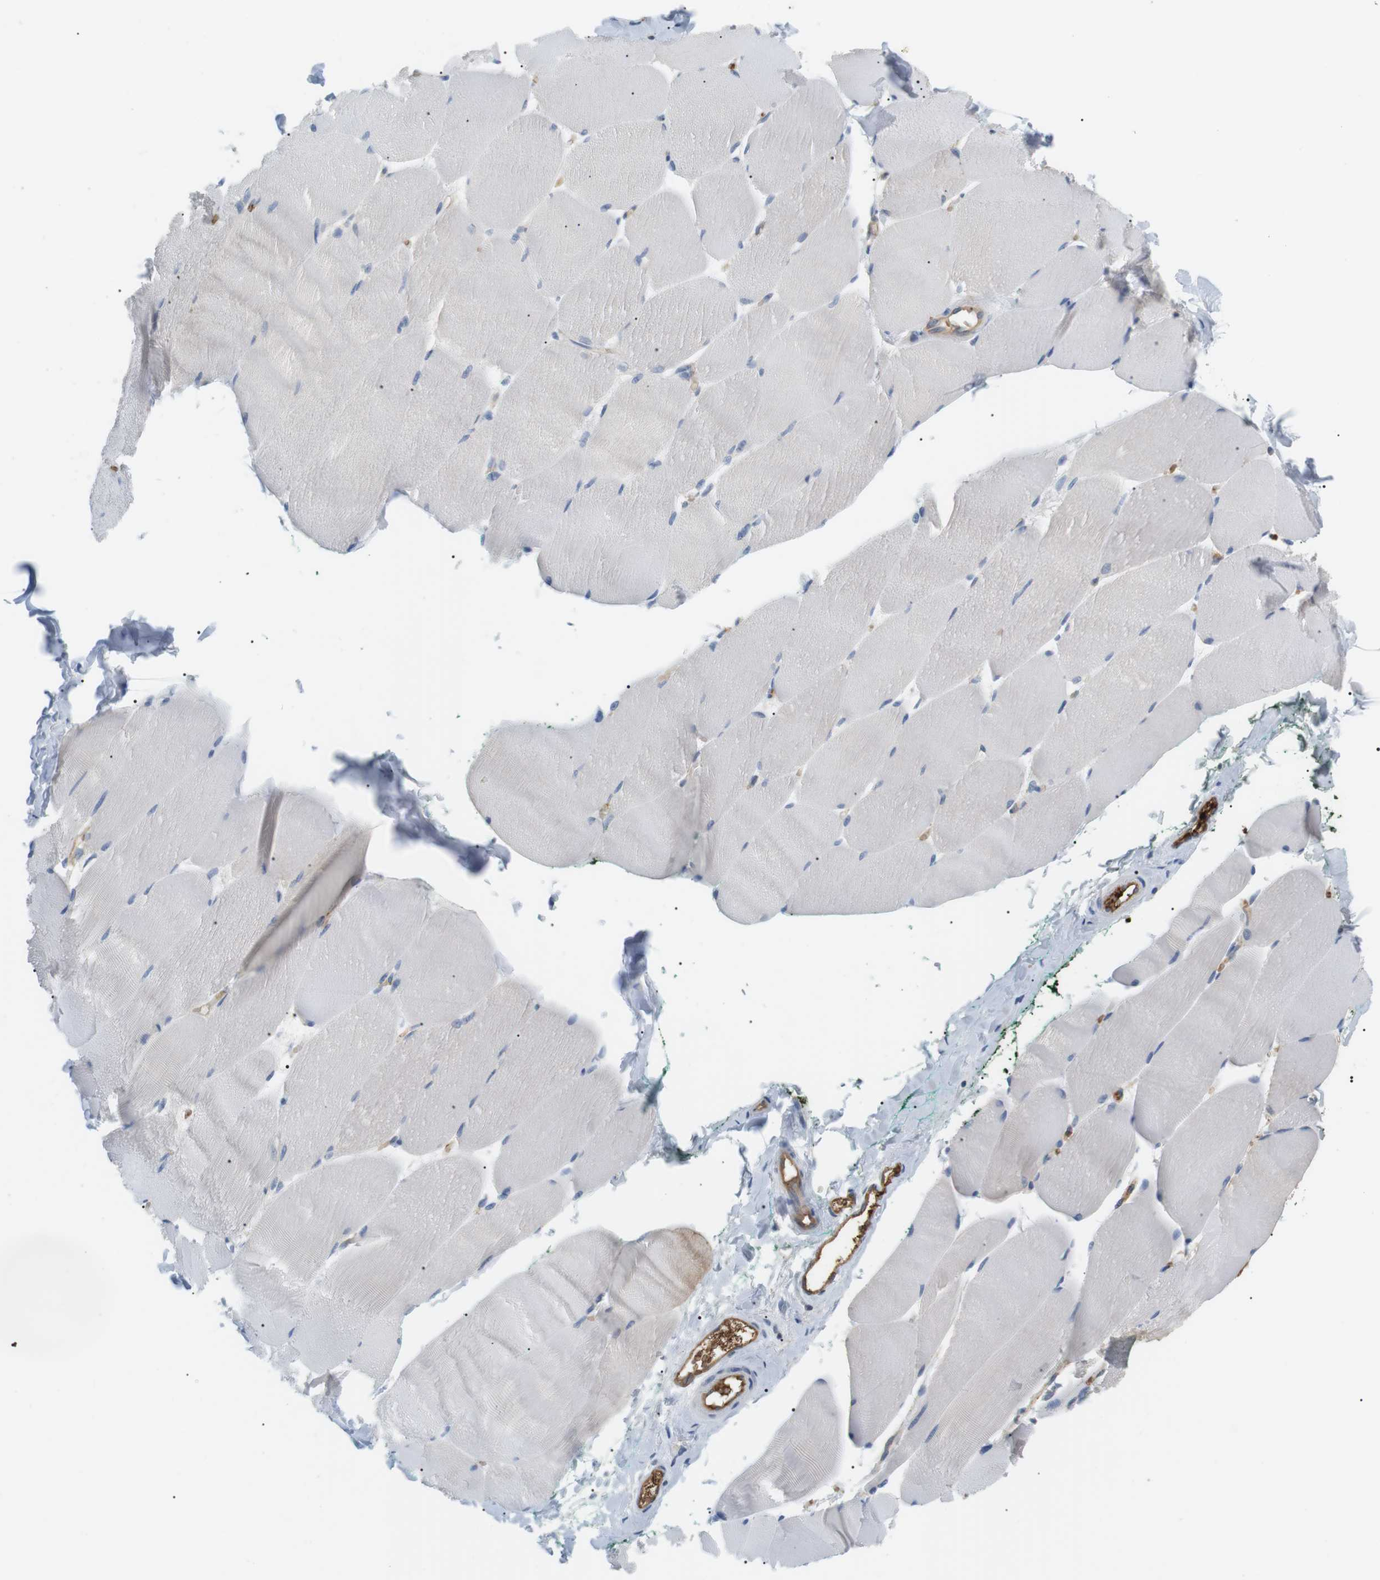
{"staining": {"intensity": "negative", "quantity": "none", "location": "none"}, "tissue": "skeletal muscle", "cell_type": "Myocytes", "image_type": "normal", "snomed": [{"axis": "morphology", "description": "Normal tissue, NOS"}, {"axis": "morphology", "description": "Squamous cell carcinoma, NOS"}, {"axis": "topography", "description": "Skeletal muscle"}], "caption": "Unremarkable skeletal muscle was stained to show a protein in brown. There is no significant expression in myocytes. (DAB (3,3'-diaminobenzidine) immunohistochemistry visualized using brightfield microscopy, high magnification).", "gene": "ADCY10", "patient": {"sex": "male", "age": 51}}